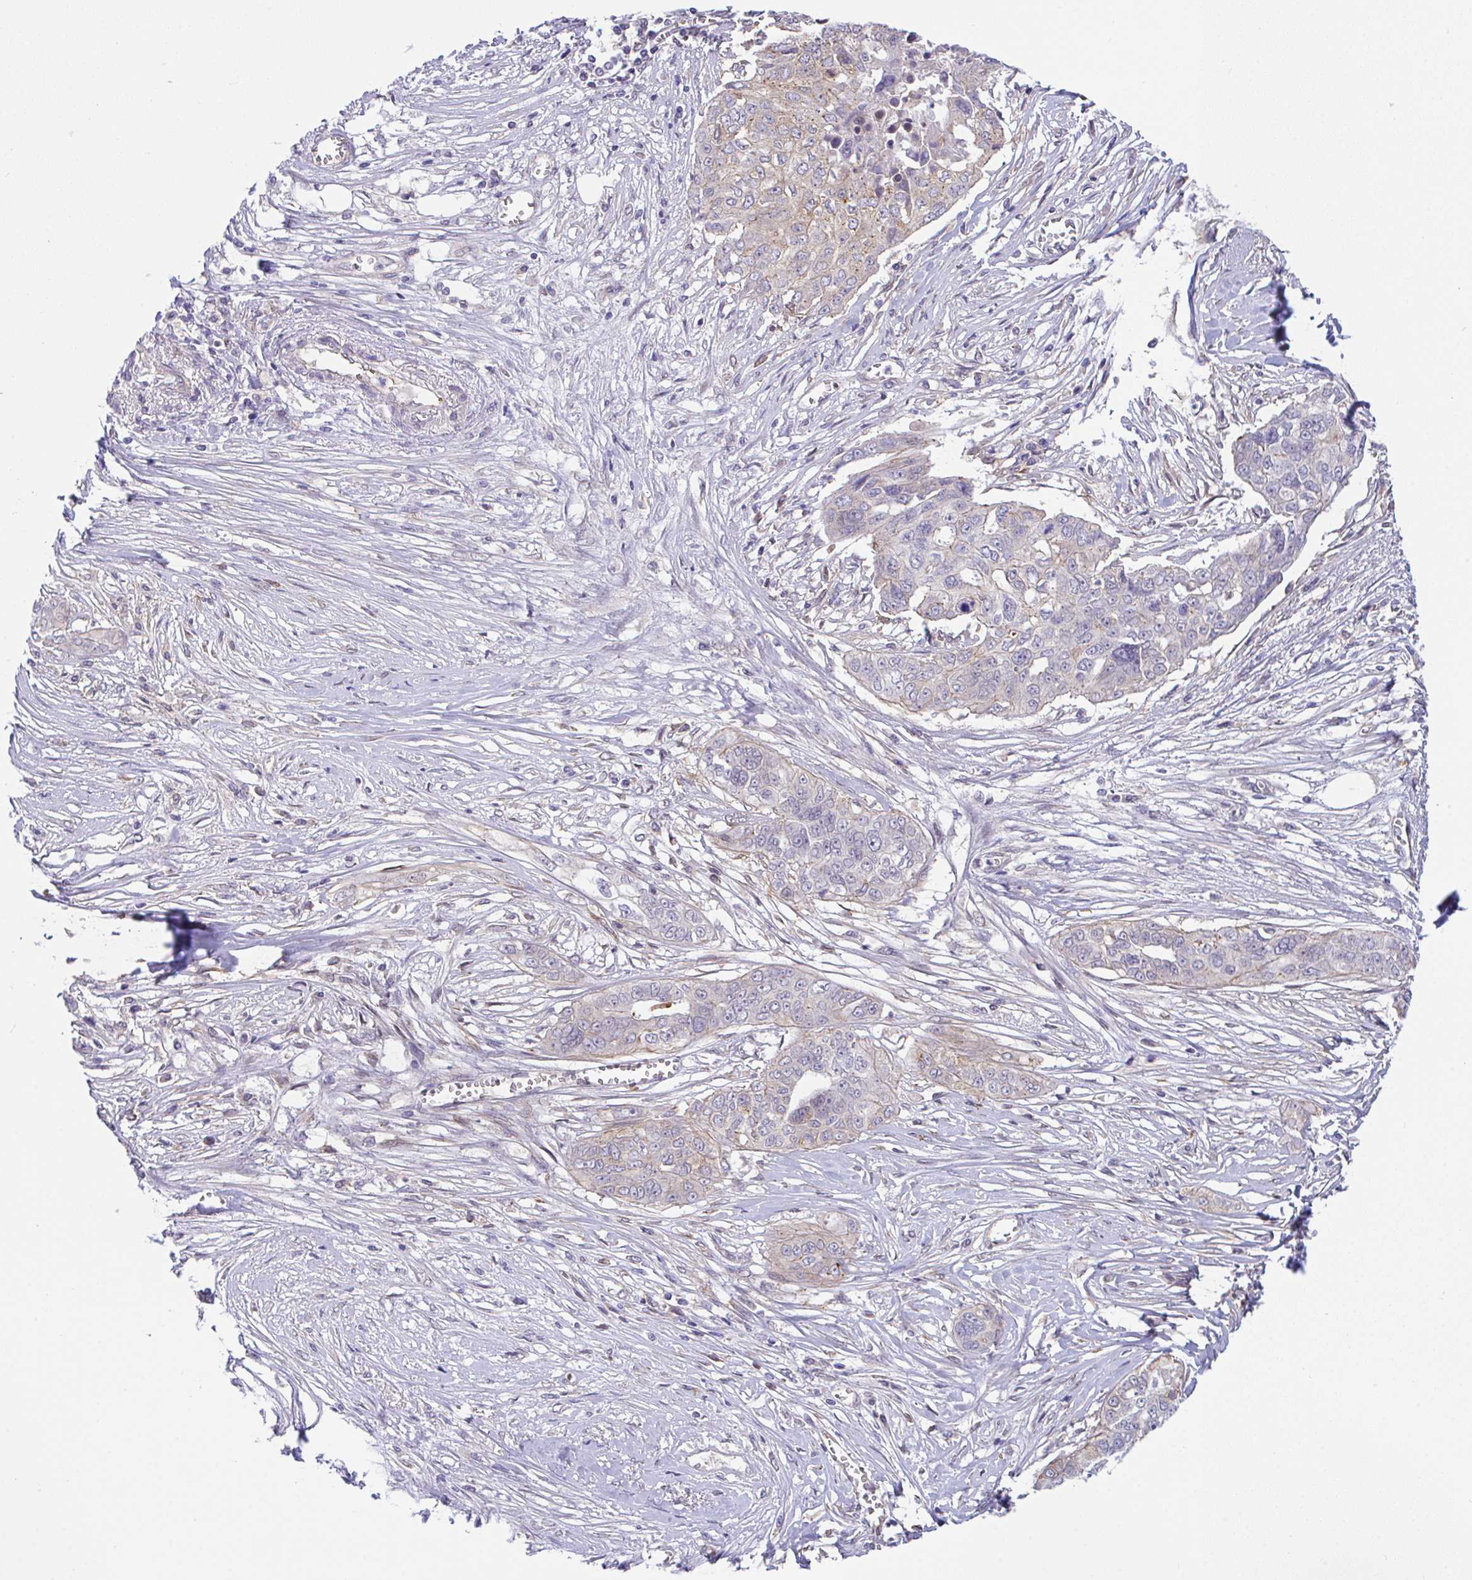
{"staining": {"intensity": "negative", "quantity": "none", "location": "none"}, "tissue": "ovarian cancer", "cell_type": "Tumor cells", "image_type": "cancer", "snomed": [{"axis": "morphology", "description": "Carcinoma, endometroid"}, {"axis": "topography", "description": "Ovary"}], "caption": "This is an immunohistochemistry histopathology image of human ovarian cancer (endometroid carcinoma). There is no expression in tumor cells.", "gene": "ZBED3", "patient": {"sex": "female", "age": 70}}